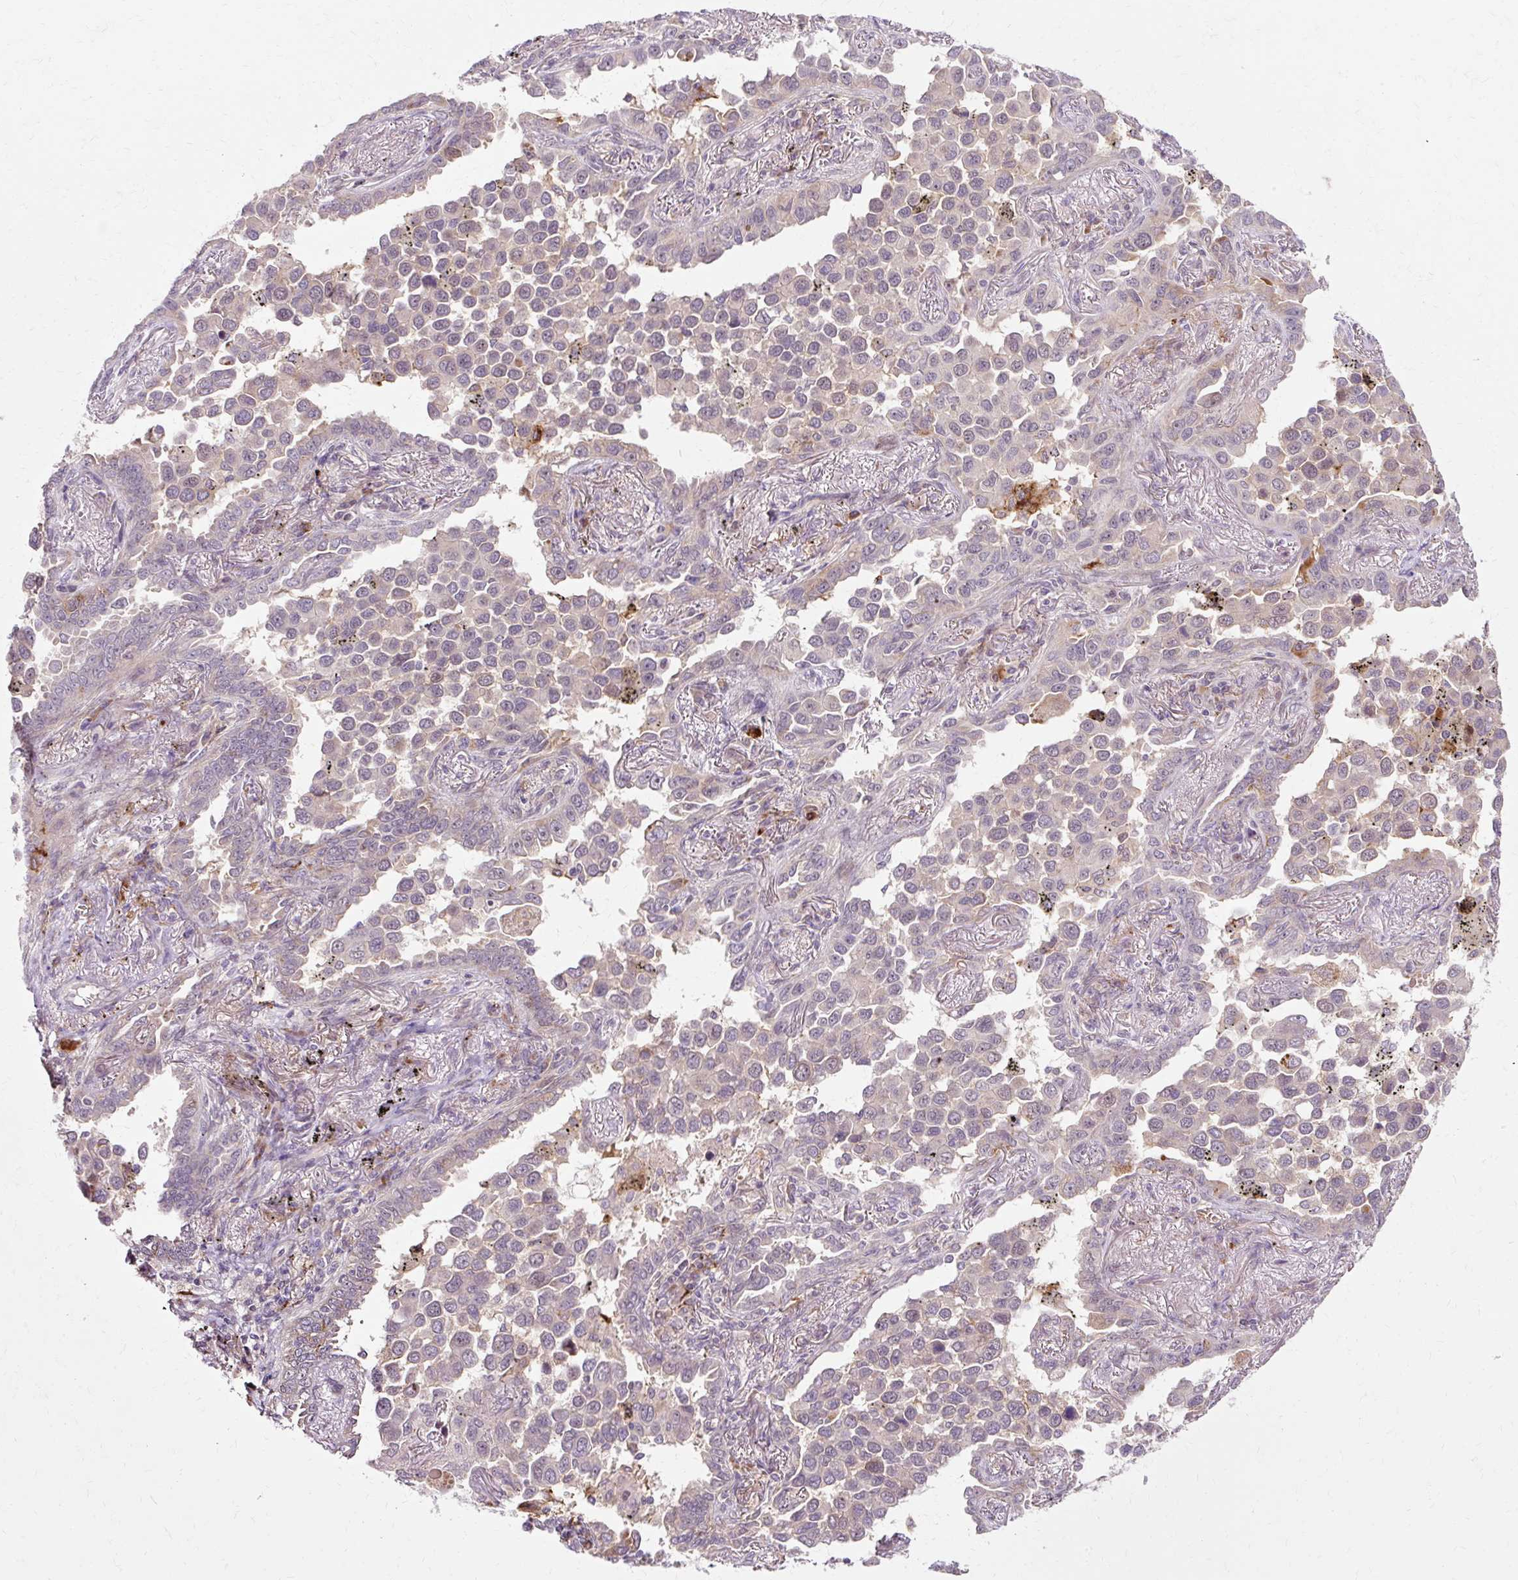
{"staining": {"intensity": "moderate", "quantity": "<25%", "location": "cytoplasmic/membranous"}, "tissue": "lung cancer", "cell_type": "Tumor cells", "image_type": "cancer", "snomed": [{"axis": "morphology", "description": "Adenocarcinoma, NOS"}, {"axis": "topography", "description": "Lung"}], "caption": "Immunohistochemistry (IHC) image of neoplastic tissue: lung adenocarcinoma stained using immunohistochemistry (IHC) reveals low levels of moderate protein expression localized specifically in the cytoplasmic/membranous of tumor cells, appearing as a cytoplasmic/membranous brown color.", "gene": "GEMIN2", "patient": {"sex": "male", "age": 67}}